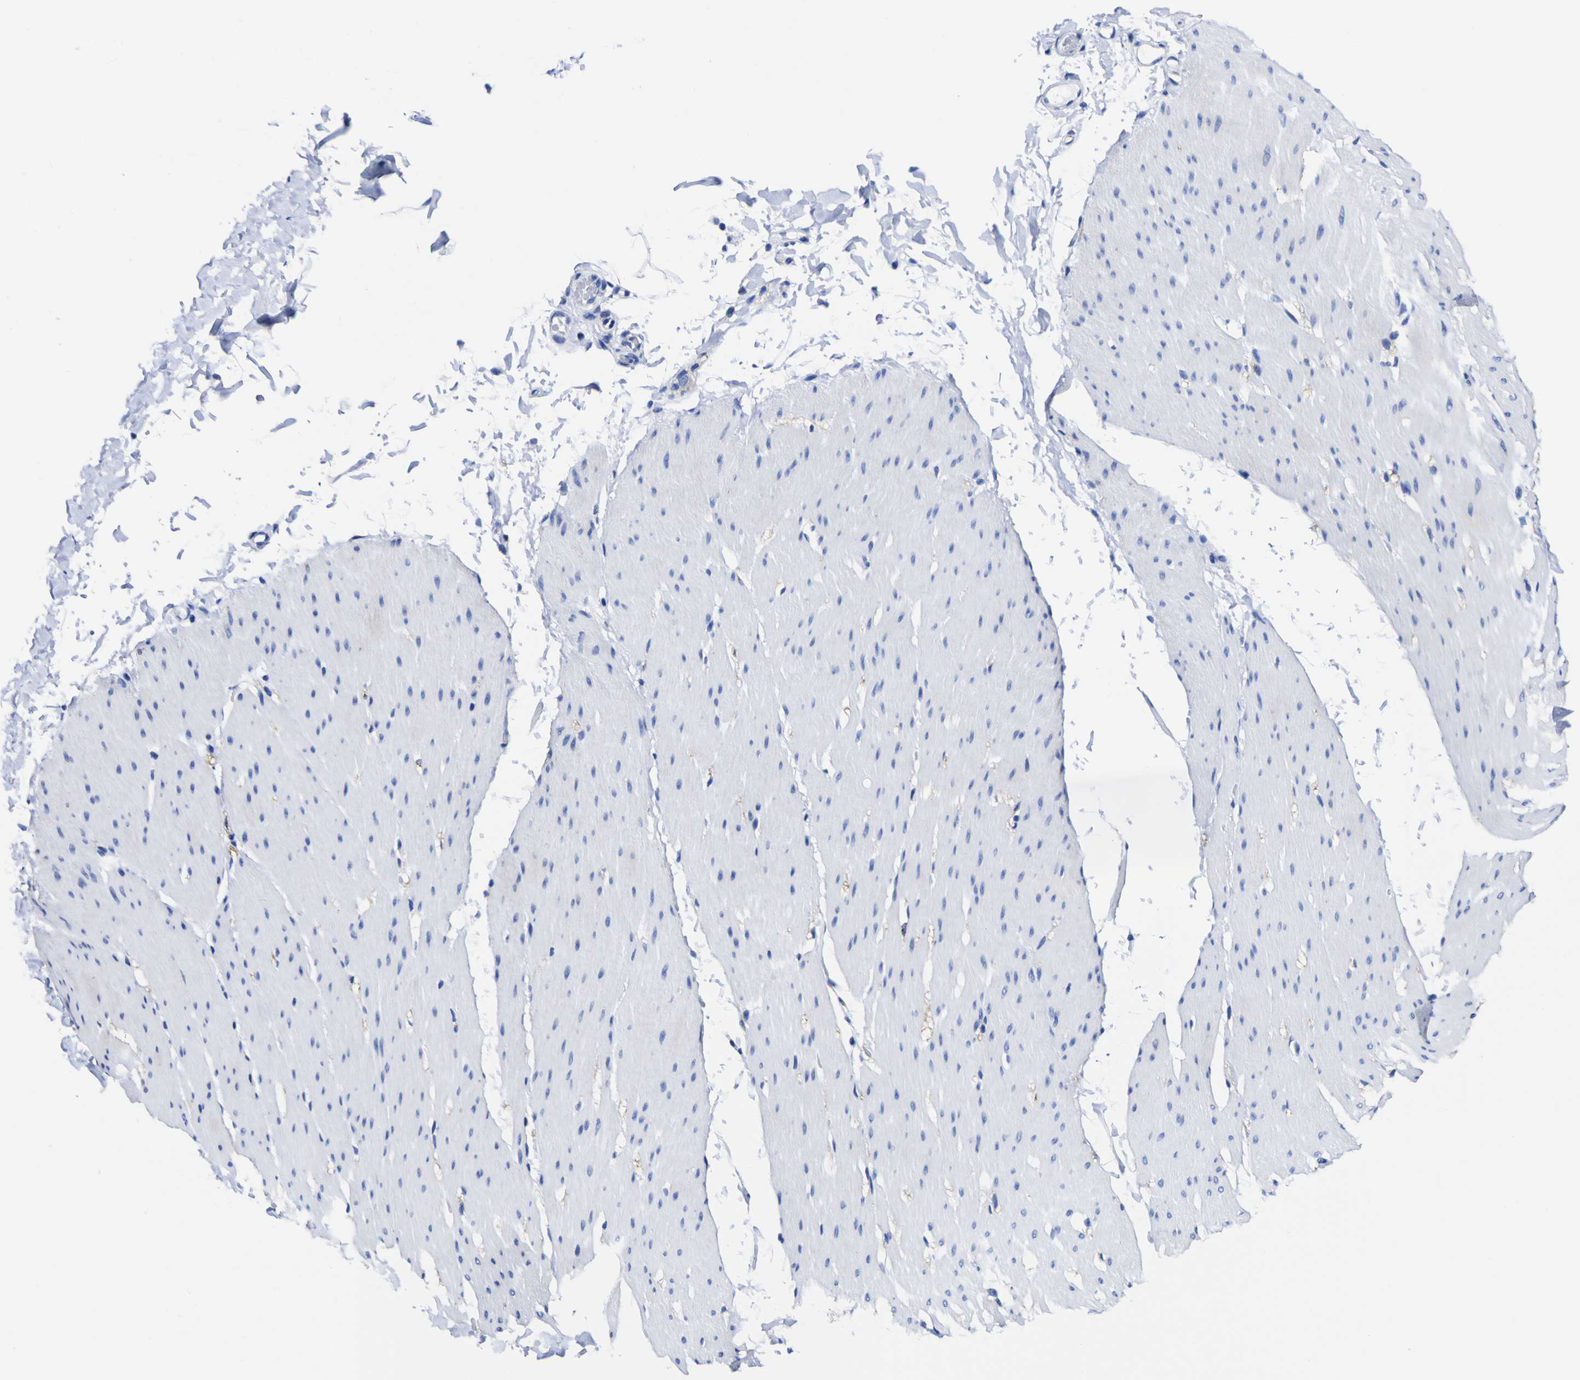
{"staining": {"intensity": "negative", "quantity": "none", "location": "none"}, "tissue": "smooth muscle", "cell_type": "Smooth muscle cells", "image_type": "normal", "snomed": [{"axis": "morphology", "description": "Normal tissue, NOS"}, {"axis": "topography", "description": "Smooth muscle"}, {"axis": "topography", "description": "Colon"}], "caption": "The micrograph demonstrates no staining of smooth muscle cells in normal smooth muscle. (DAB (3,3'-diaminobenzidine) IHC with hematoxylin counter stain).", "gene": "HLA", "patient": {"sex": "male", "age": 67}}